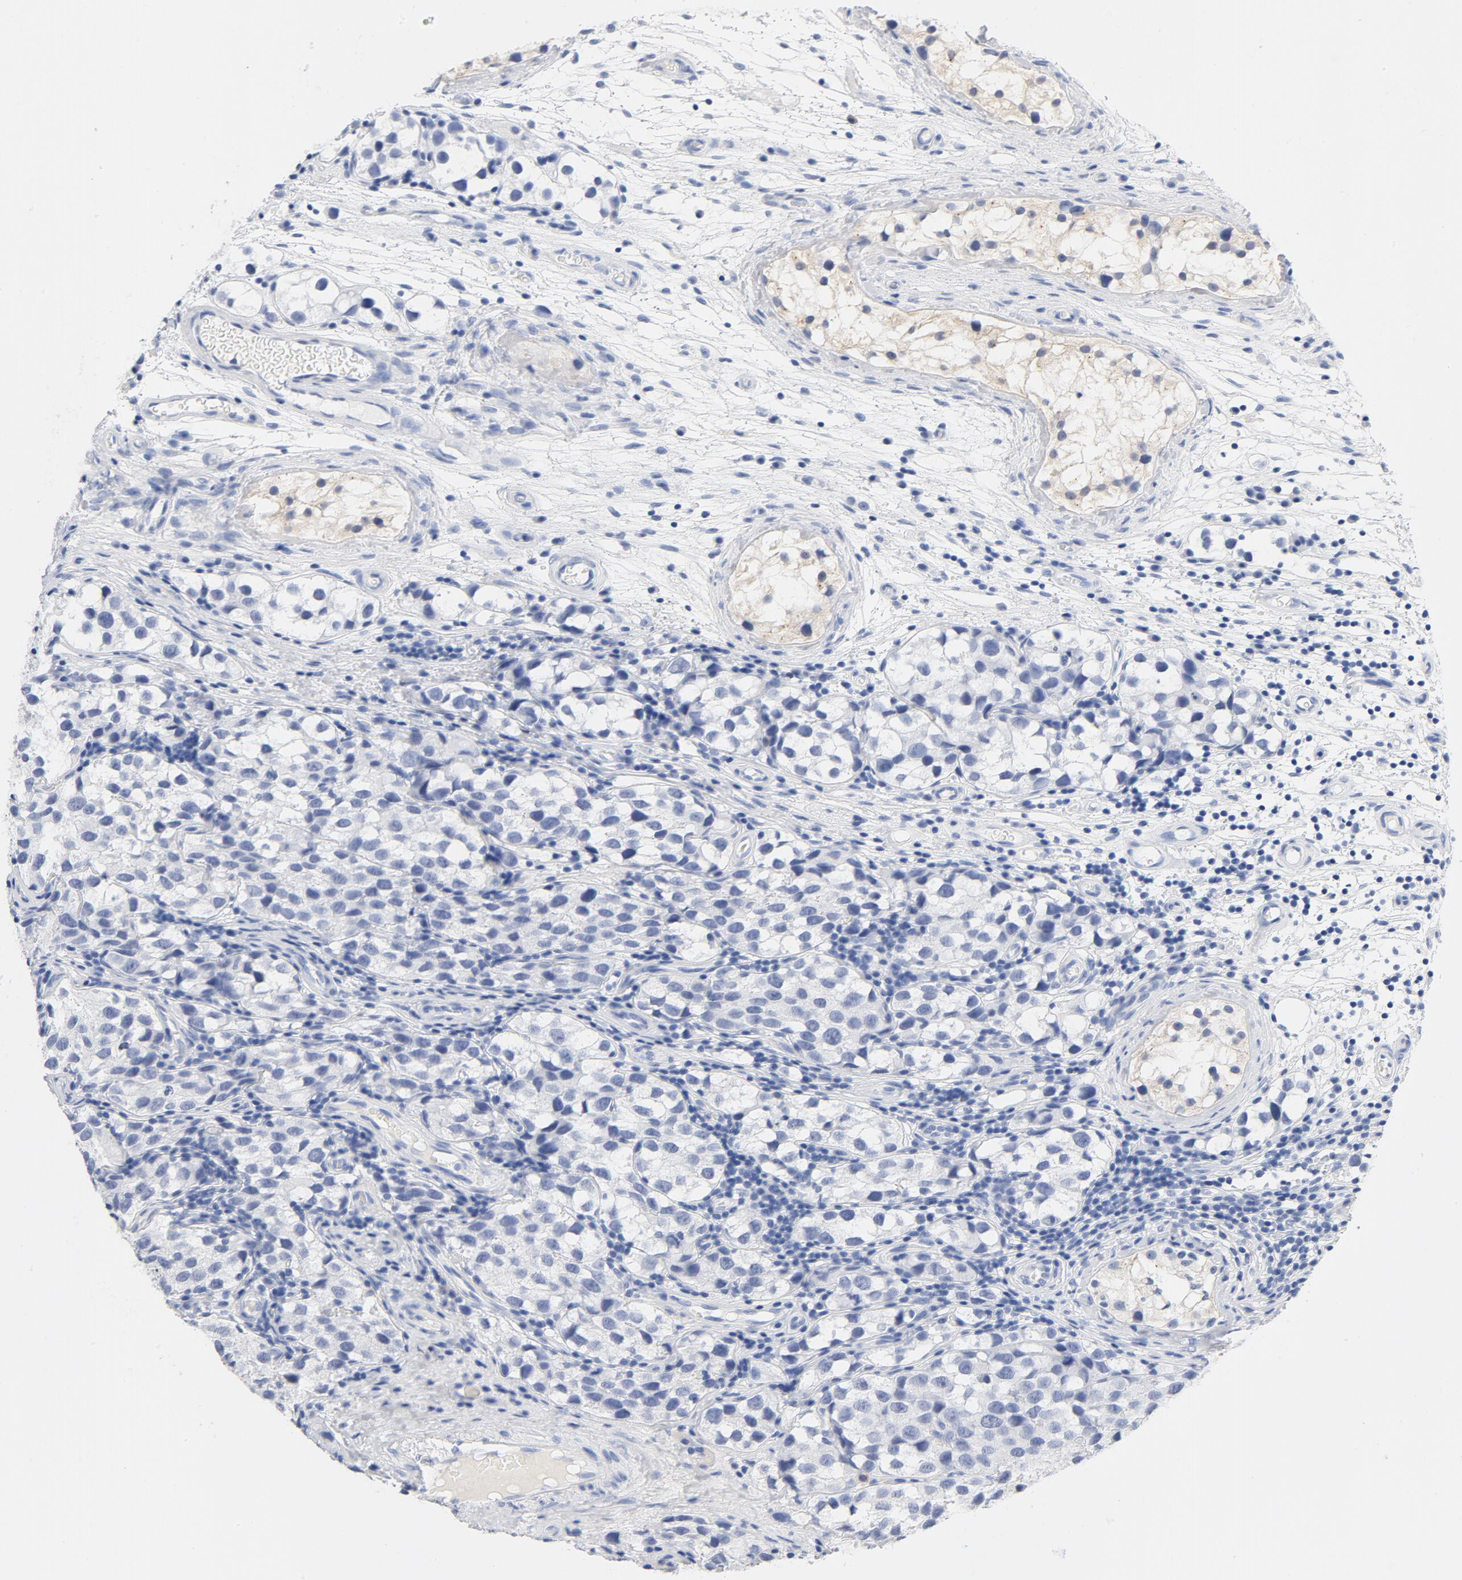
{"staining": {"intensity": "negative", "quantity": "none", "location": "none"}, "tissue": "testis cancer", "cell_type": "Tumor cells", "image_type": "cancer", "snomed": [{"axis": "morphology", "description": "Seminoma, NOS"}, {"axis": "topography", "description": "Testis"}], "caption": "An image of human seminoma (testis) is negative for staining in tumor cells.", "gene": "HOMER1", "patient": {"sex": "male", "age": 39}}